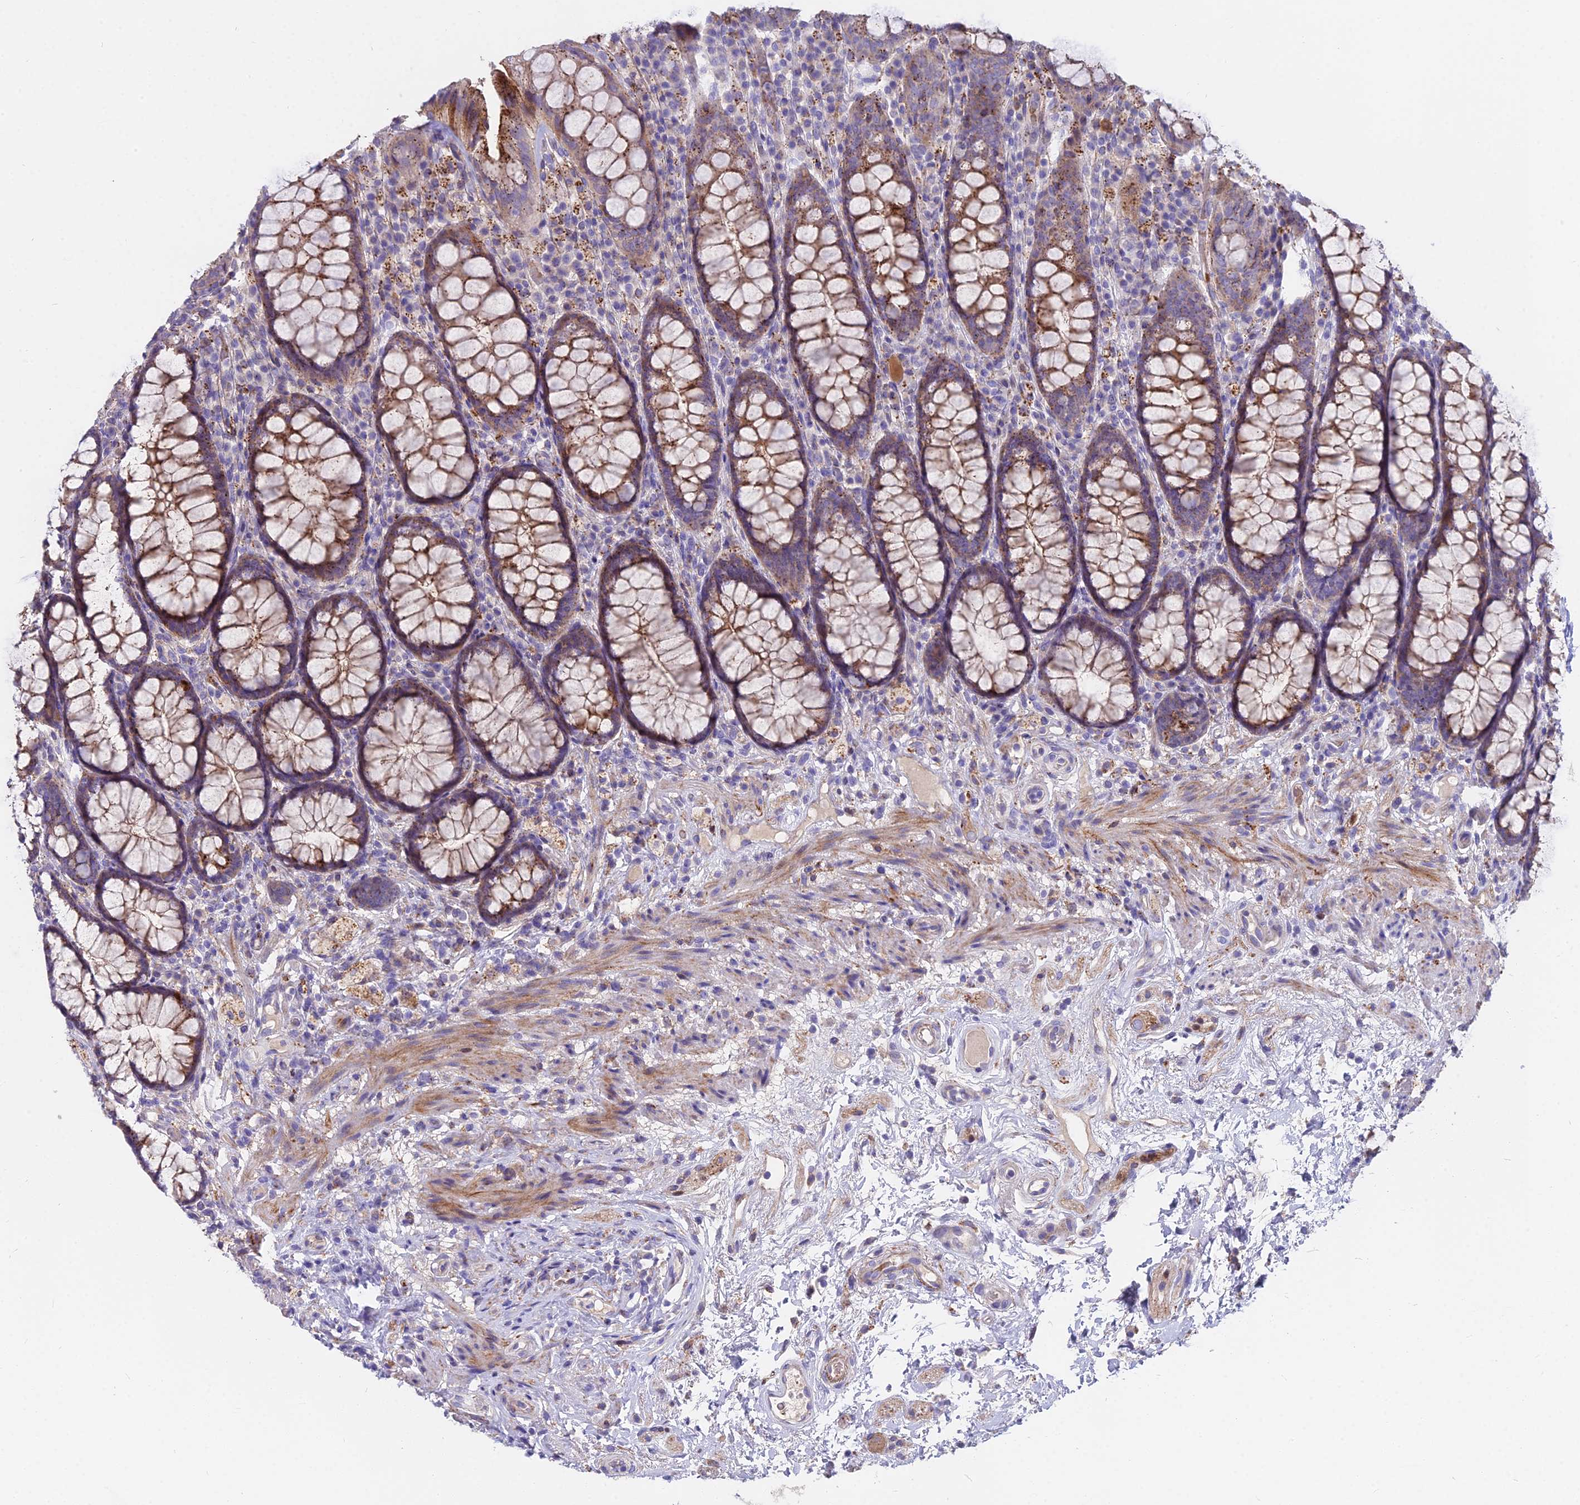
{"staining": {"intensity": "moderate", "quantity": ">75%", "location": "cytoplasmic/membranous"}, "tissue": "rectum", "cell_type": "Glandular cells", "image_type": "normal", "snomed": [{"axis": "morphology", "description": "Normal tissue, NOS"}, {"axis": "topography", "description": "Rectum"}], "caption": "Rectum stained with IHC exhibits moderate cytoplasmic/membranous expression in approximately >75% of glandular cells. (Brightfield microscopy of DAB IHC at high magnification).", "gene": "FRMPD1", "patient": {"sex": "male", "age": 83}}